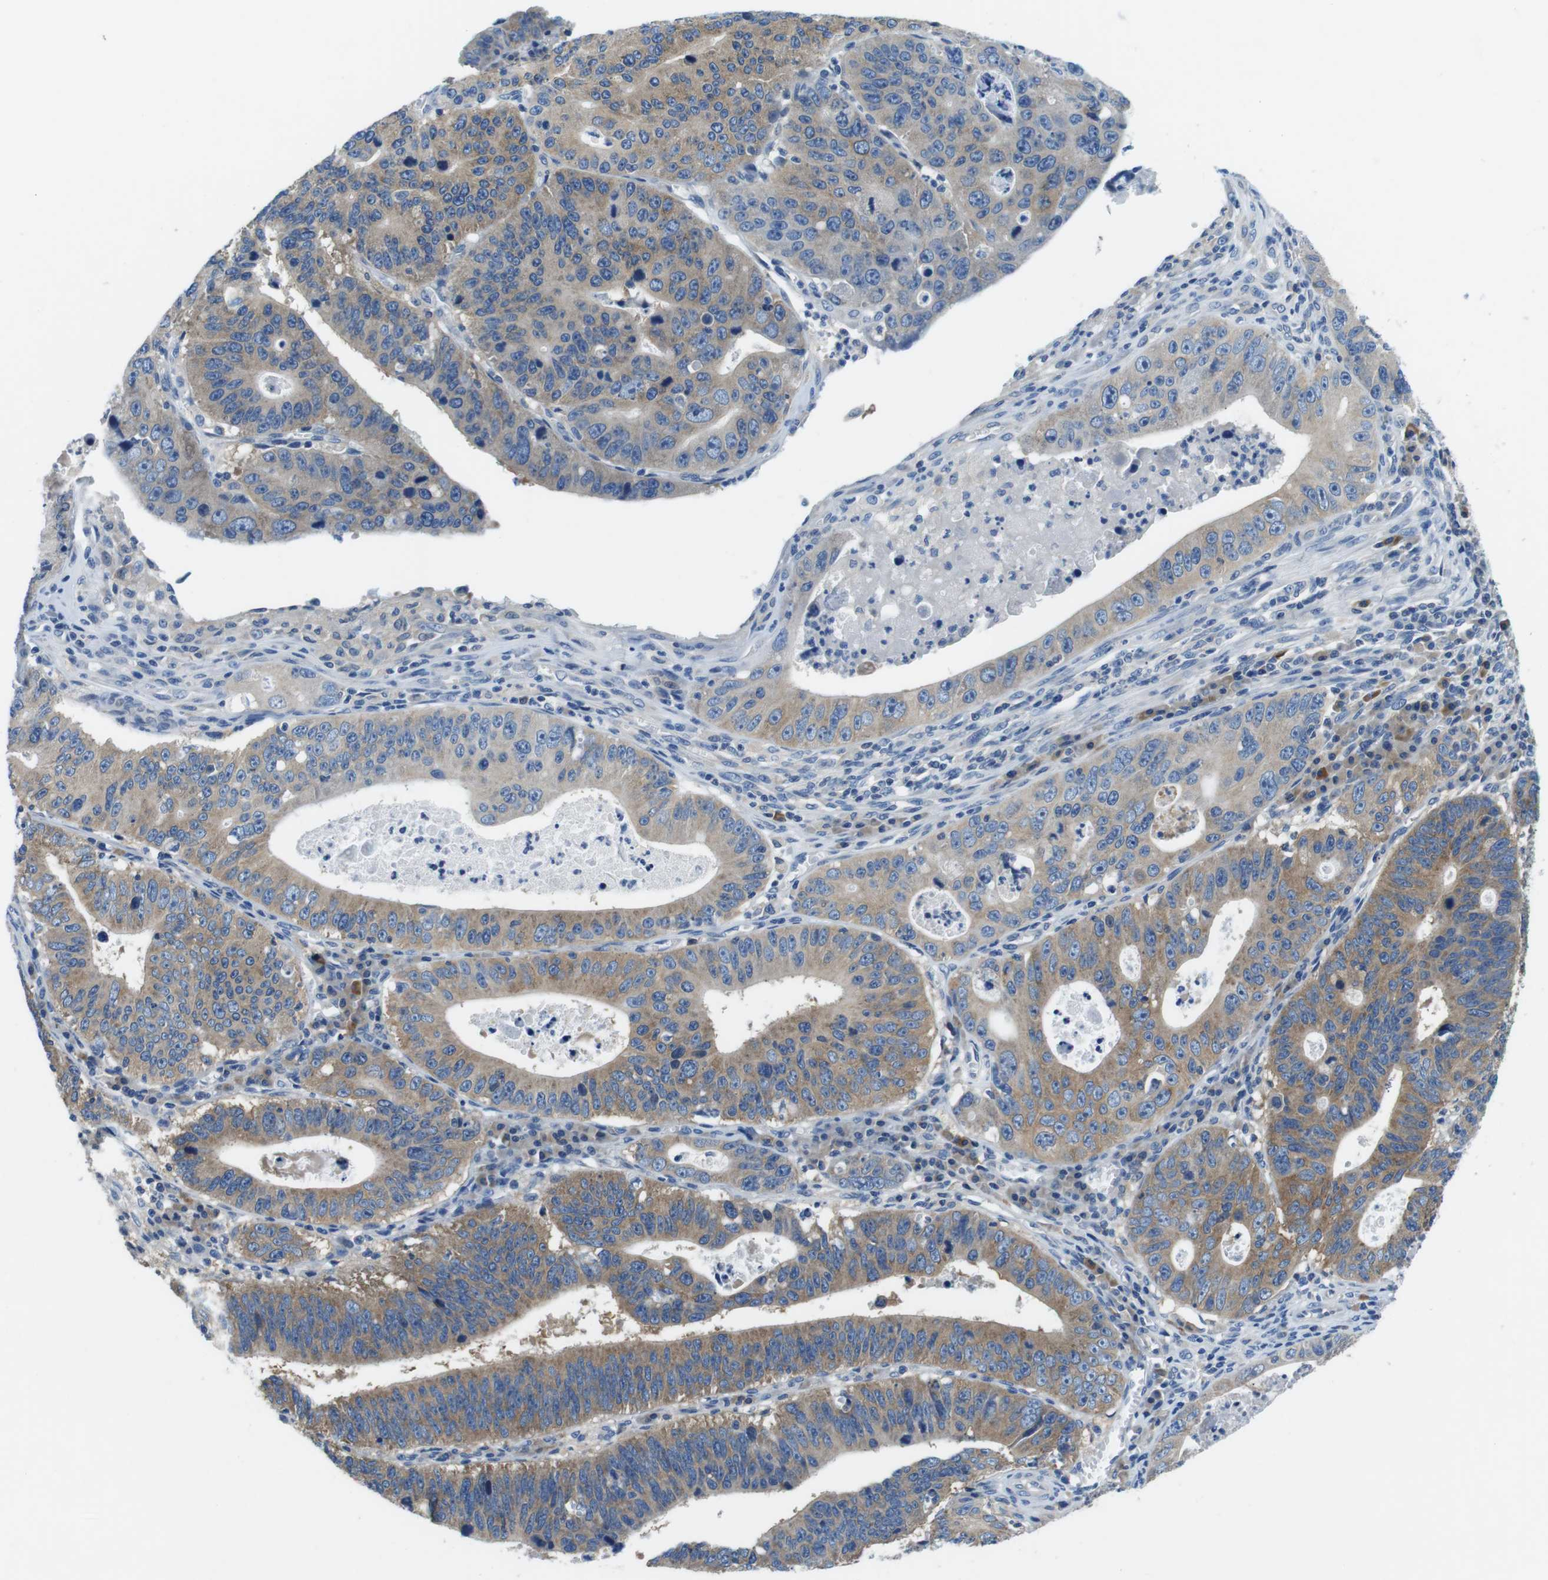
{"staining": {"intensity": "moderate", "quantity": ">75%", "location": "cytoplasmic/membranous"}, "tissue": "stomach cancer", "cell_type": "Tumor cells", "image_type": "cancer", "snomed": [{"axis": "morphology", "description": "Adenocarcinoma, NOS"}, {"axis": "topography", "description": "Stomach"}], "caption": "There is medium levels of moderate cytoplasmic/membranous expression in tumor cells of adenocarcinoma (stomach), as demonstrated by immunohistochemical staining (brown color).", "gene": "DENND4C", "patient": {"sex": "male", "age": 59}}